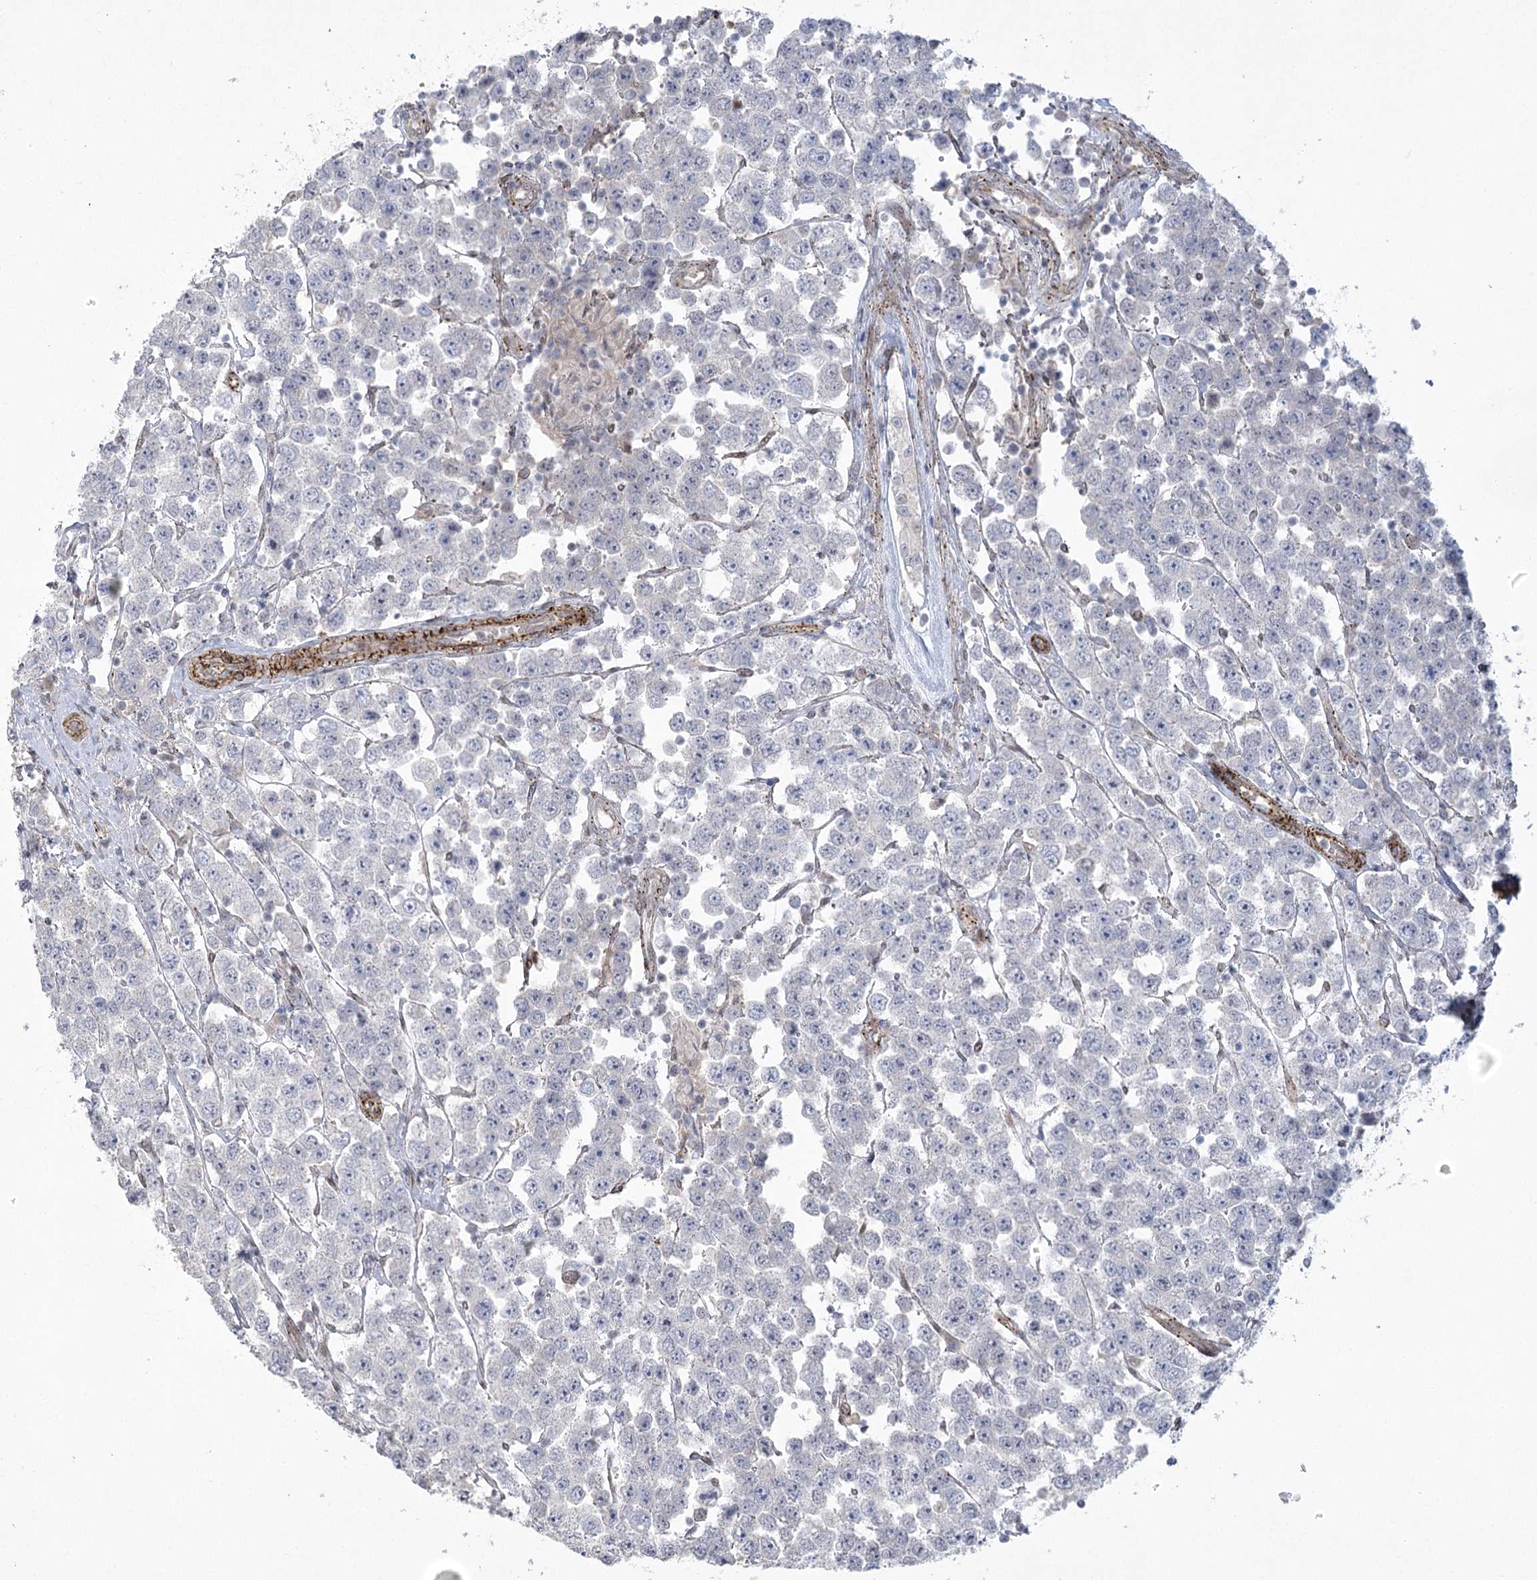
{"staining": {"intensity": "negative", "quantity": "none", "location": "none"}, "tissue": "testis cancer", "cell_type": "Tumor cells", "image_type": "cancer", "snomed": [{"axis": "morphology", "description": "Seminoma, NOS"}, {"axis": "topography", "description": "Testis"}], "caption": "Immunohistochemistry (IHC) image of testis cancer (seminoma) stained for a protein (brown), which displays no staining in tumor cells.", "gene": "AMTN", "patient": {"sex": "male", "age": 28}}